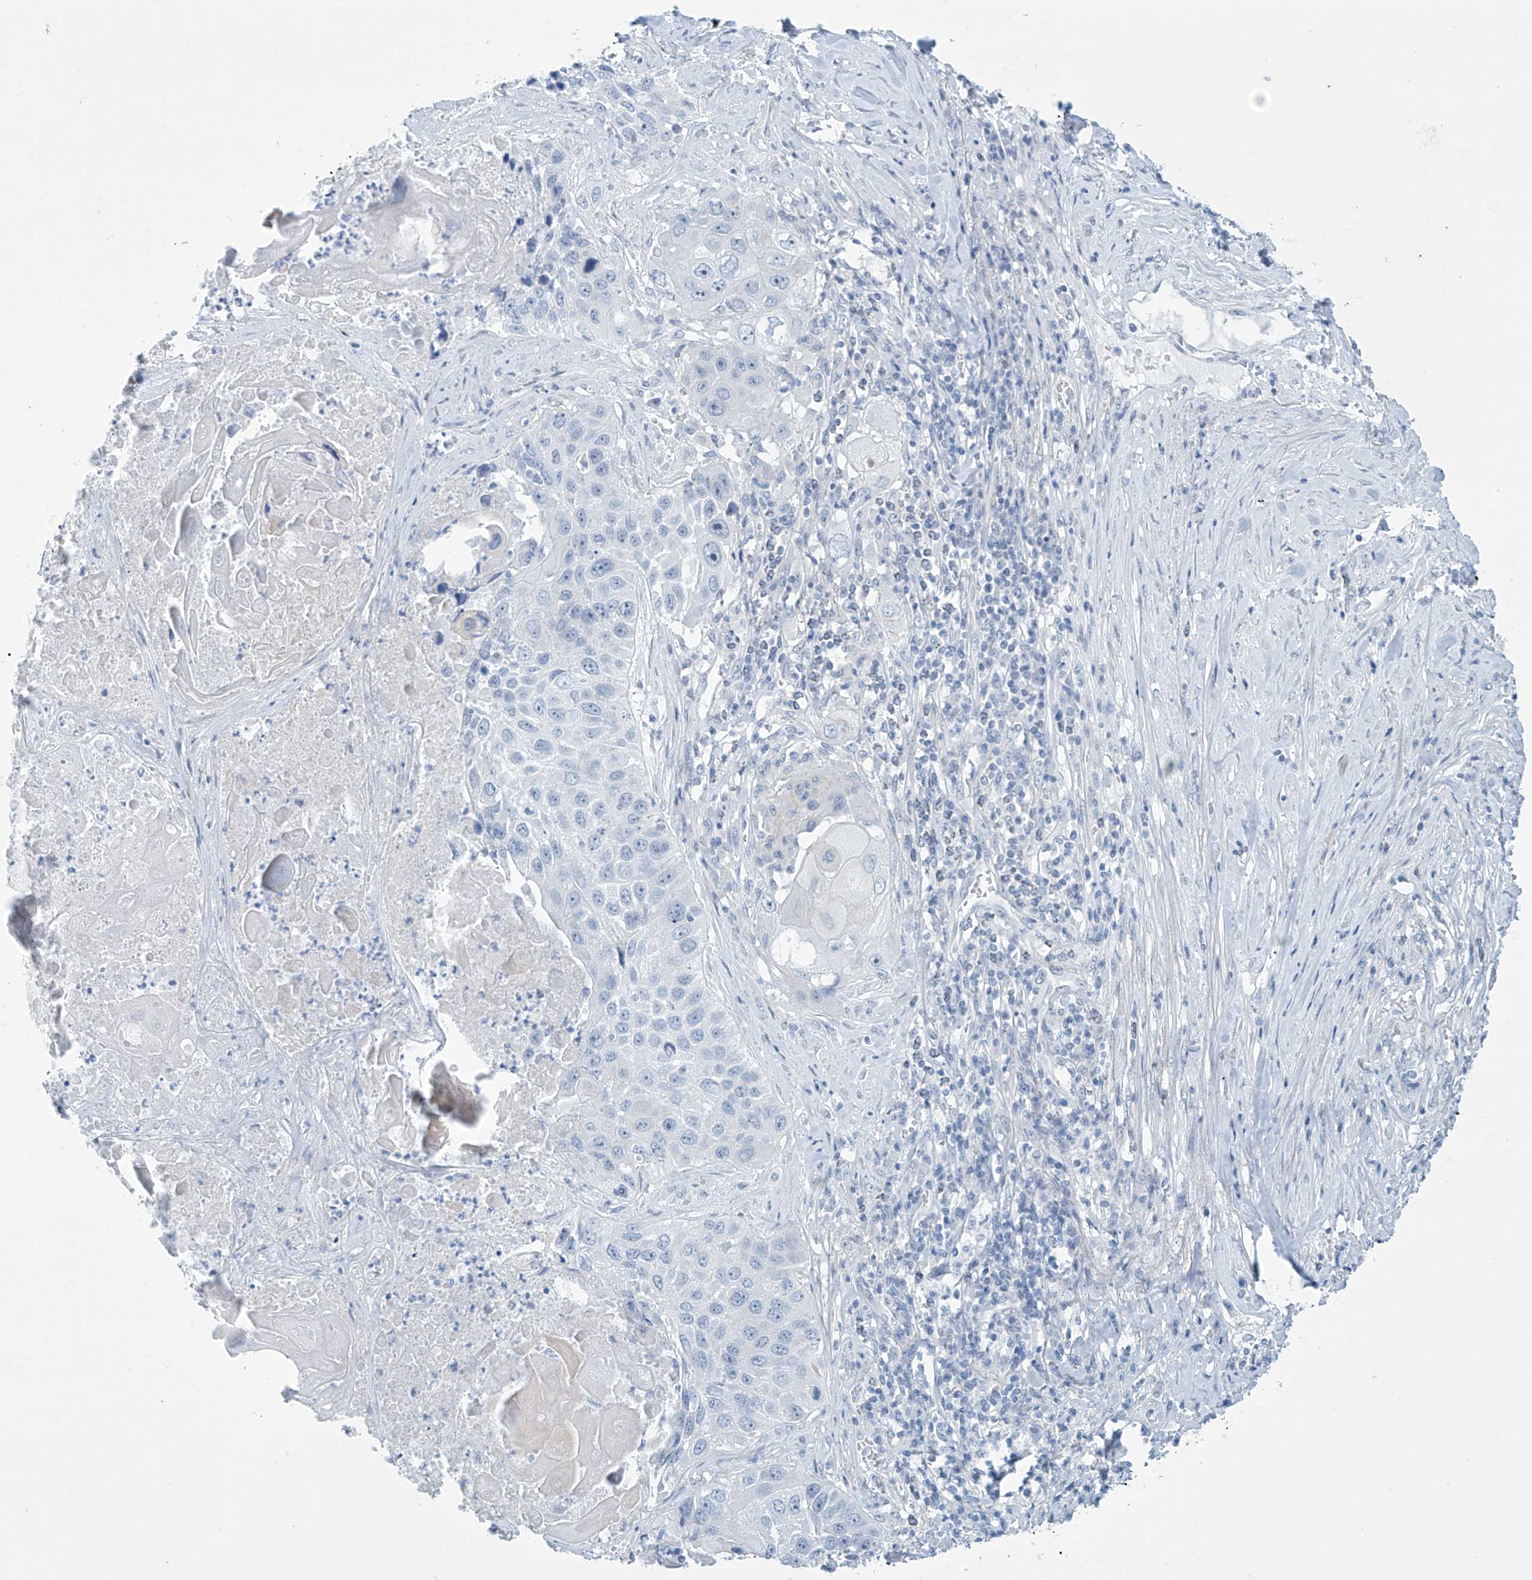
{"staining": {"intensity": "negative", "quantity": "none", "location": "none"}, "tissue": "lung cancer", "cell_type": "Tumor cells", "image_type": "cancer", "snomed": [{"axis": "morphology", "description": "Squamous cell carcinoma, NOS"}, {"axis": "topography", "description": "Lung"}], "caption": "IHC image of lung squamous cell carcinoma stained for a protein (brown), which shows no positivity in tumor cells. (DAB immunohistochemistry with hematoxylin counter stain).", "gene": "SLC35A5", "patient": {"sex": "male", "age": 61}}